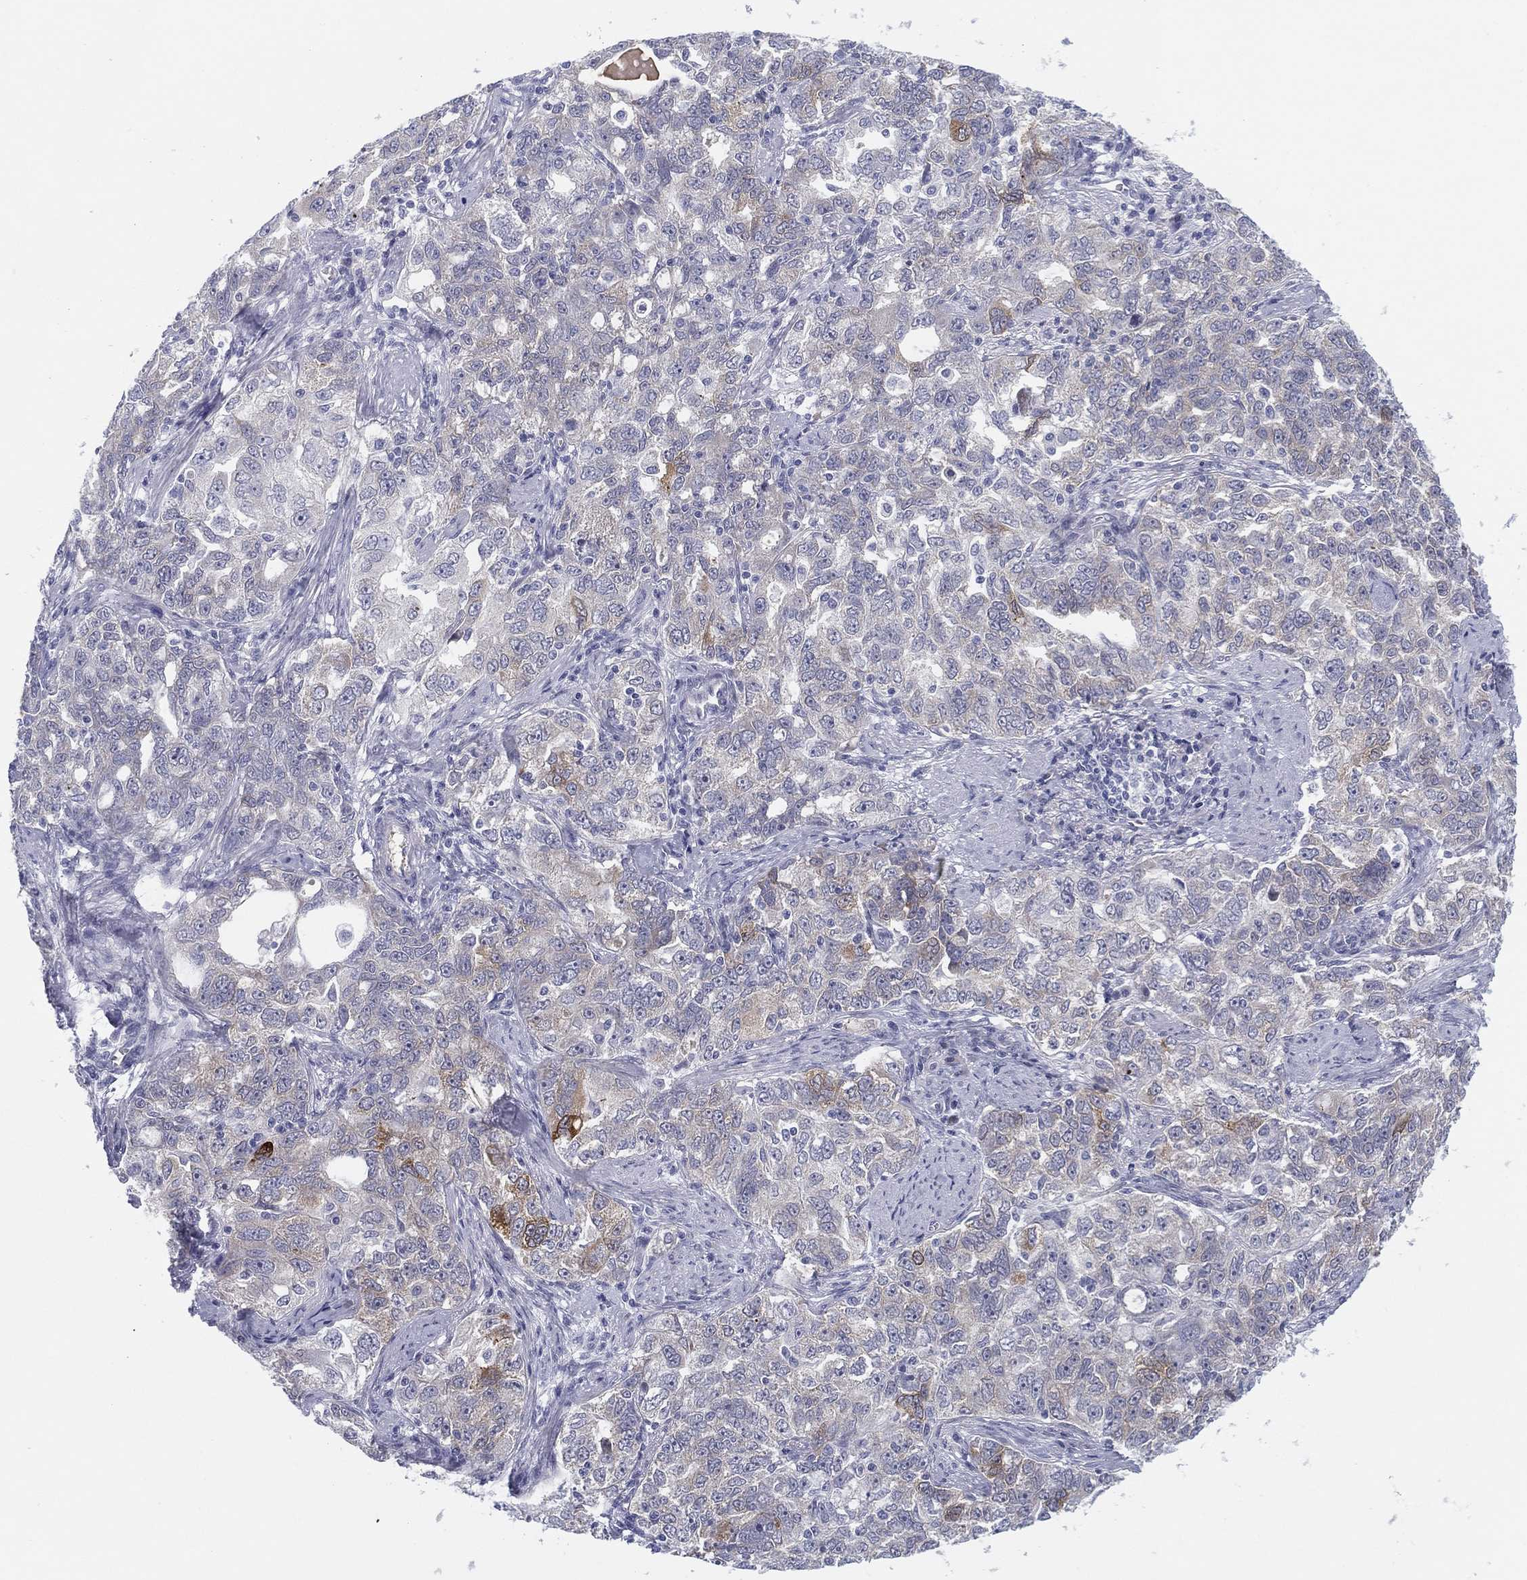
{"staining": {"intensity": "weak", "quantity": "<25%", "location": "cytoplasmic/membranous"}, "tissue": "ovarian cancer", "cell_type": "Tumor cells", "image_type": "cancer", "snomed": [{"axis": "morphology", "description": "Cystadenocarcinoma, serous, NOS"}, {"axis": "topography", "description": "Ovary"}], "caption": "The image reveals no significant staining in tumor cells of ovarian cancer.", "gene": "MLF1", "patient": {"sex": "female", "age": 51}}